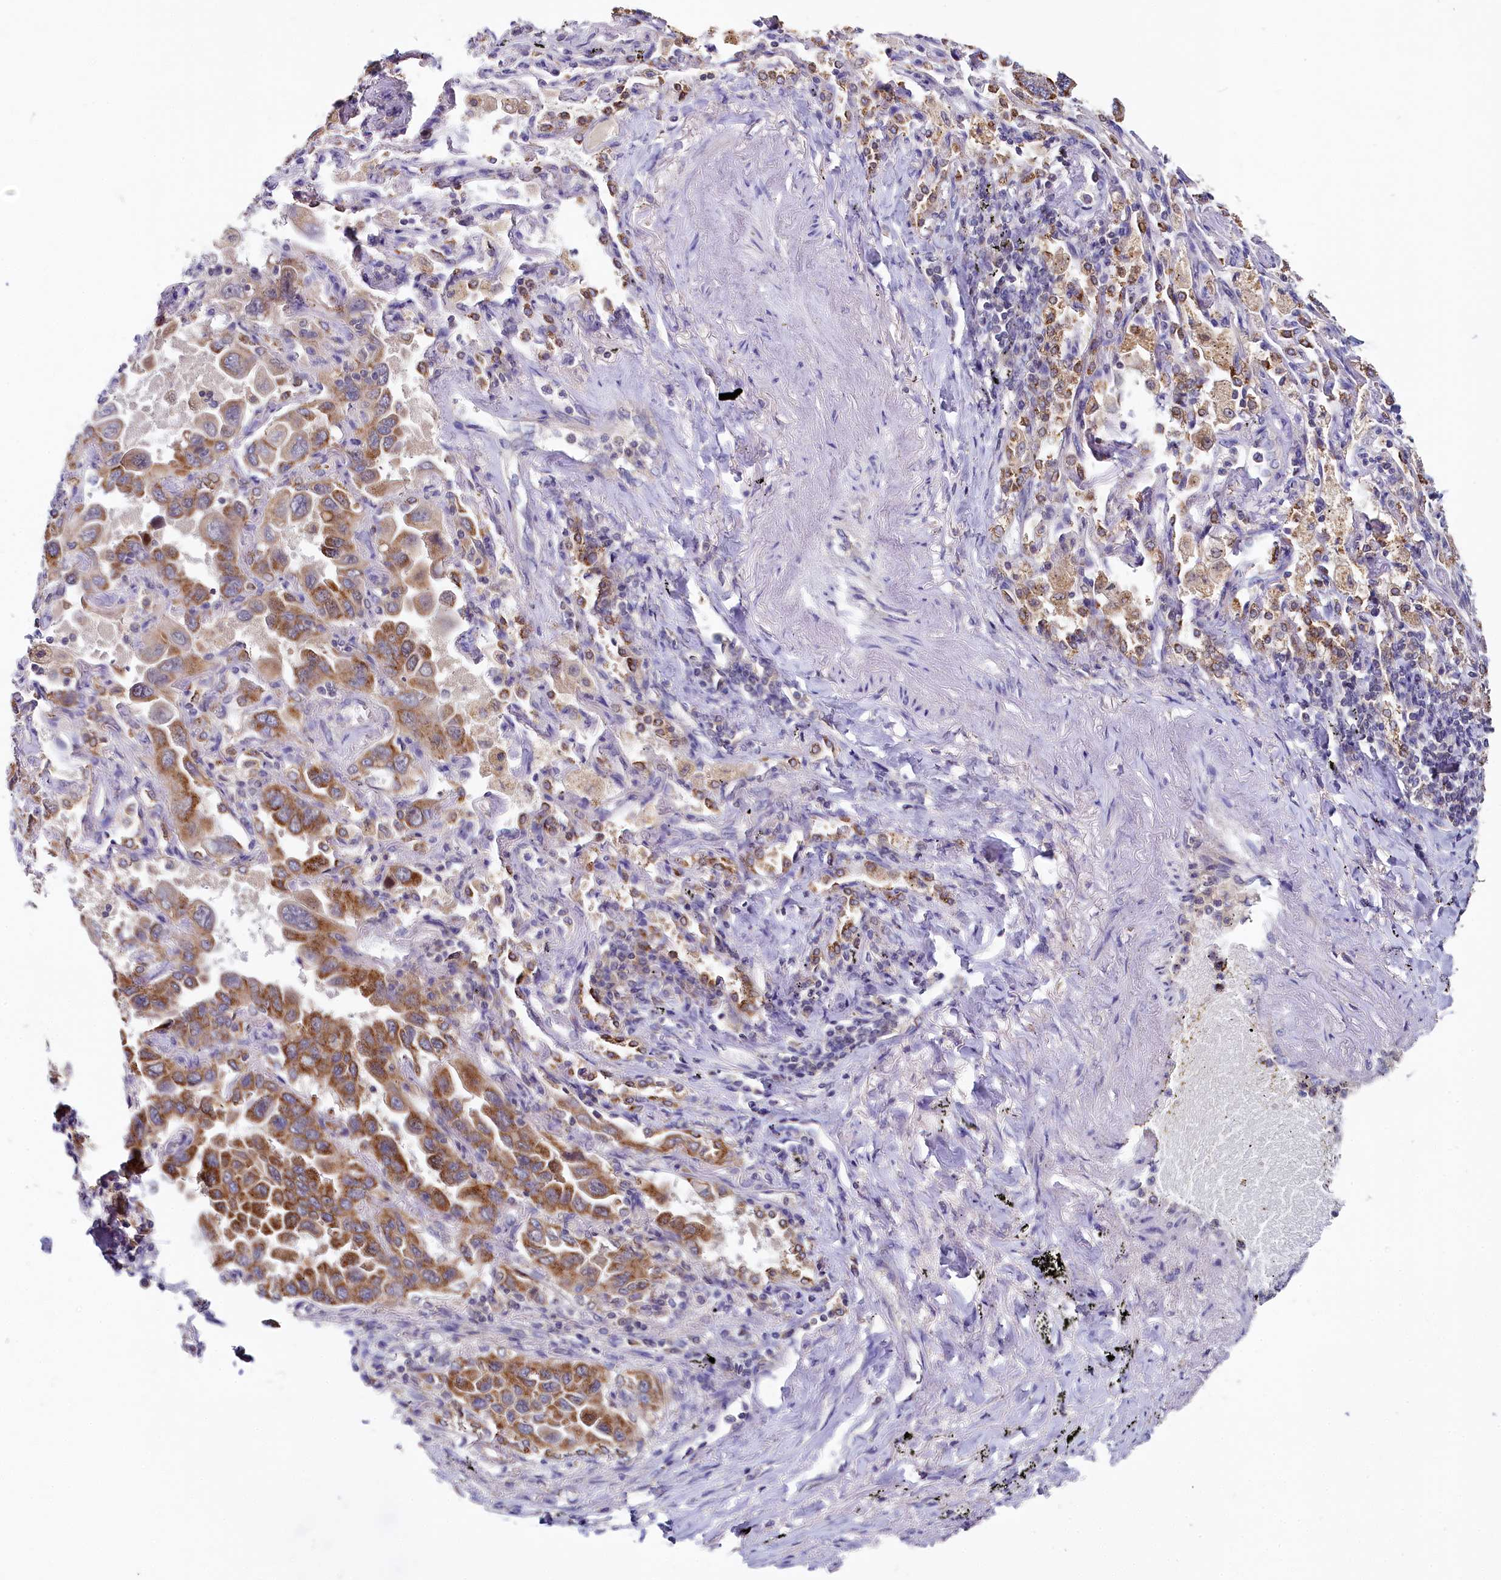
{"staining": {"intensity": "moderate", "quantity": ">75%", "location": "cytoplasmic/membranous"}, "tissue": "lung cancer", "cell_type": "Tumor cells", "image_type": "cancer", "snomed": [{"axis": "morphology", "description": "Adenocarcinoma, NOS"}, {"axis": "topography", "description": "Lung"}], "caption": "A histopathology image of human lung cancer stained for a protein exhibits moderate cytoplasmic/membranous brown staining in tumor cells.", "gene": "SPINK9", "patient": {"sex": "male", "age": 64}}